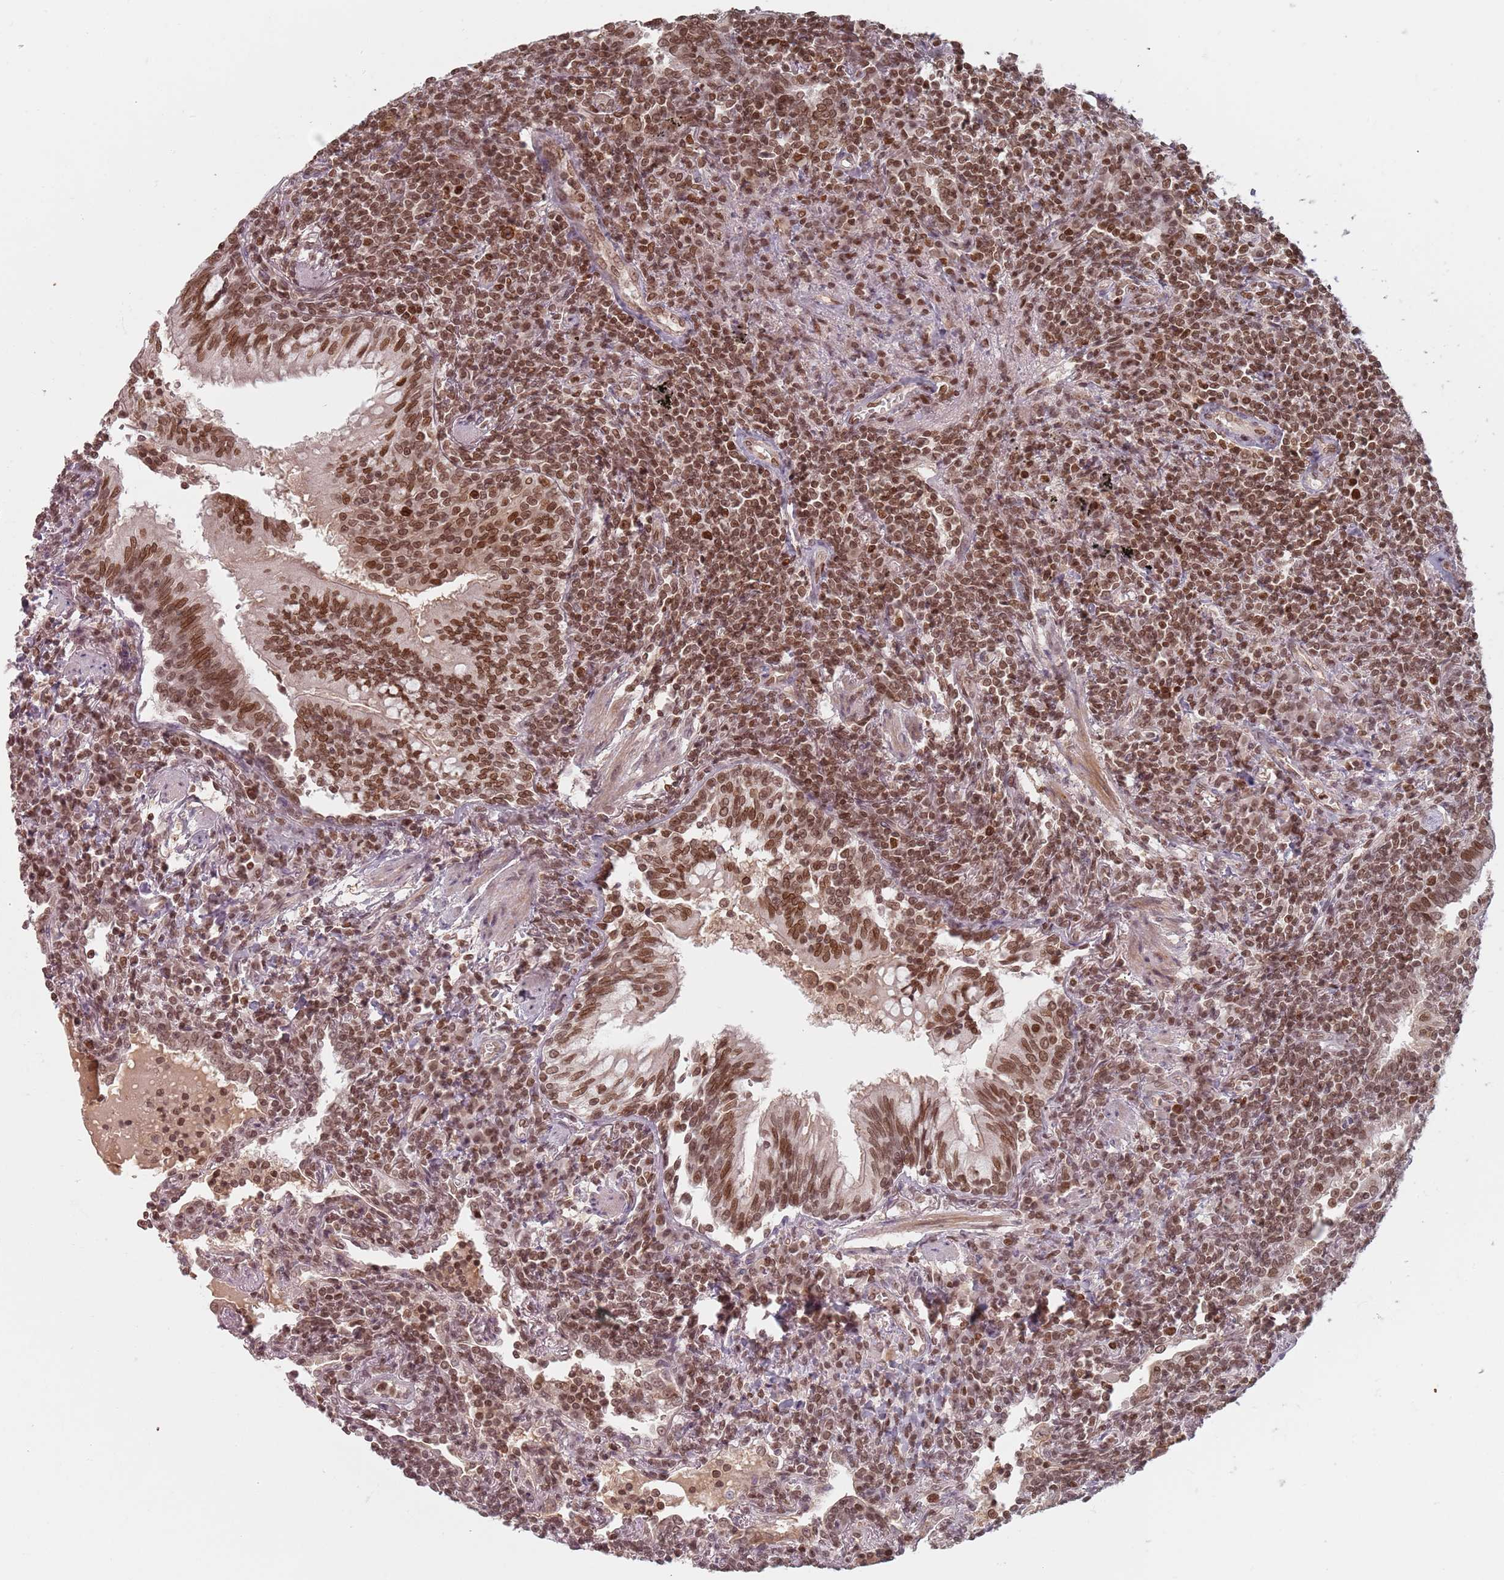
{"staining": {"intensity": "strong", "quantity": ">75%", "location": "nuclear"}, "tissue": "lymphoma", "cell_type": "Tumor cells", "image_type": "cancer", "snomed": [{"axis": "morphology", "description": "Malignant lymphoma, non-Hodgkin's type, Low grade"}, {"axis": "topography", "description": "Lung"}], "caption": "The micrograph reveals staining of low-grade malignant lymphoma, non-Hodgkin's type, revealing strong nuclear protein staining (brown color) within tumor cells. Using DAB (3,3'-diaminobenzidine) (brown) and hematoxylin (blue) stains, captured at high magnification using brightfield microscopy.", "gene": "NUP50", "patient": {"sex": "female", "age": 71}}